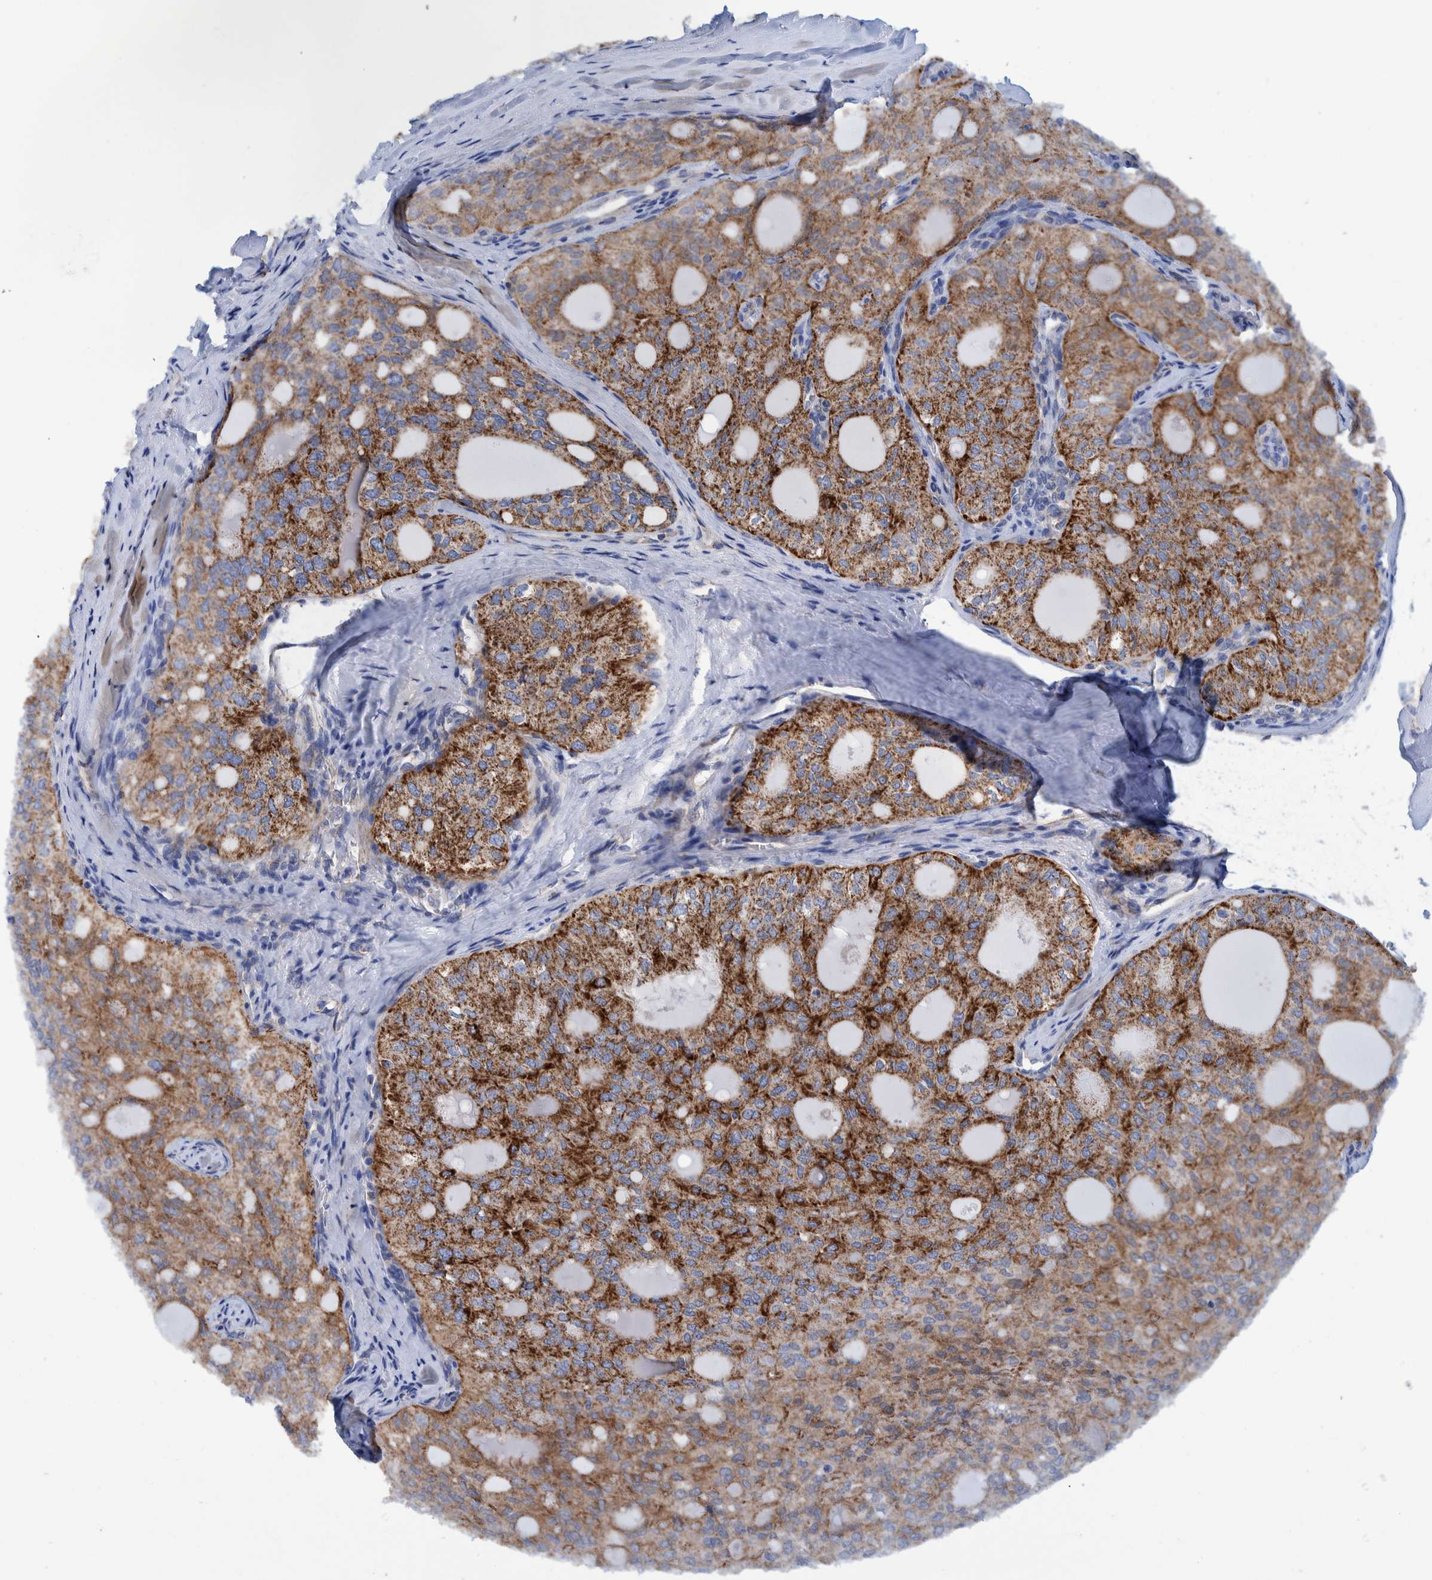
{"staining": {"intensity": "strong", "quantity": ">75%", "location": "cytoplasmic/membranous"}, "tissue": "thyroid cancer", "cell_type": "Tumor cells", "image_type": "cancer", "snomed": [{"axis": "morphology", "description": "Follicular adenoma carcinoma, NOS"}, {"axis": "topography", "description": "Thyroid gland"}], "caption": "Immunohistochemistry micrograph of neoplastic tissue: follicular adenoma carcinoma (thyroid) stained using immunohistochemistry displays high levels of strong protein expression localized specifically in the cytoplasmic/membranous of tumor cells, appearing as a cytoplasmic/membranous brown color.", "gene": "BZW2", "patient": {"sex": "male", "age": 75}}